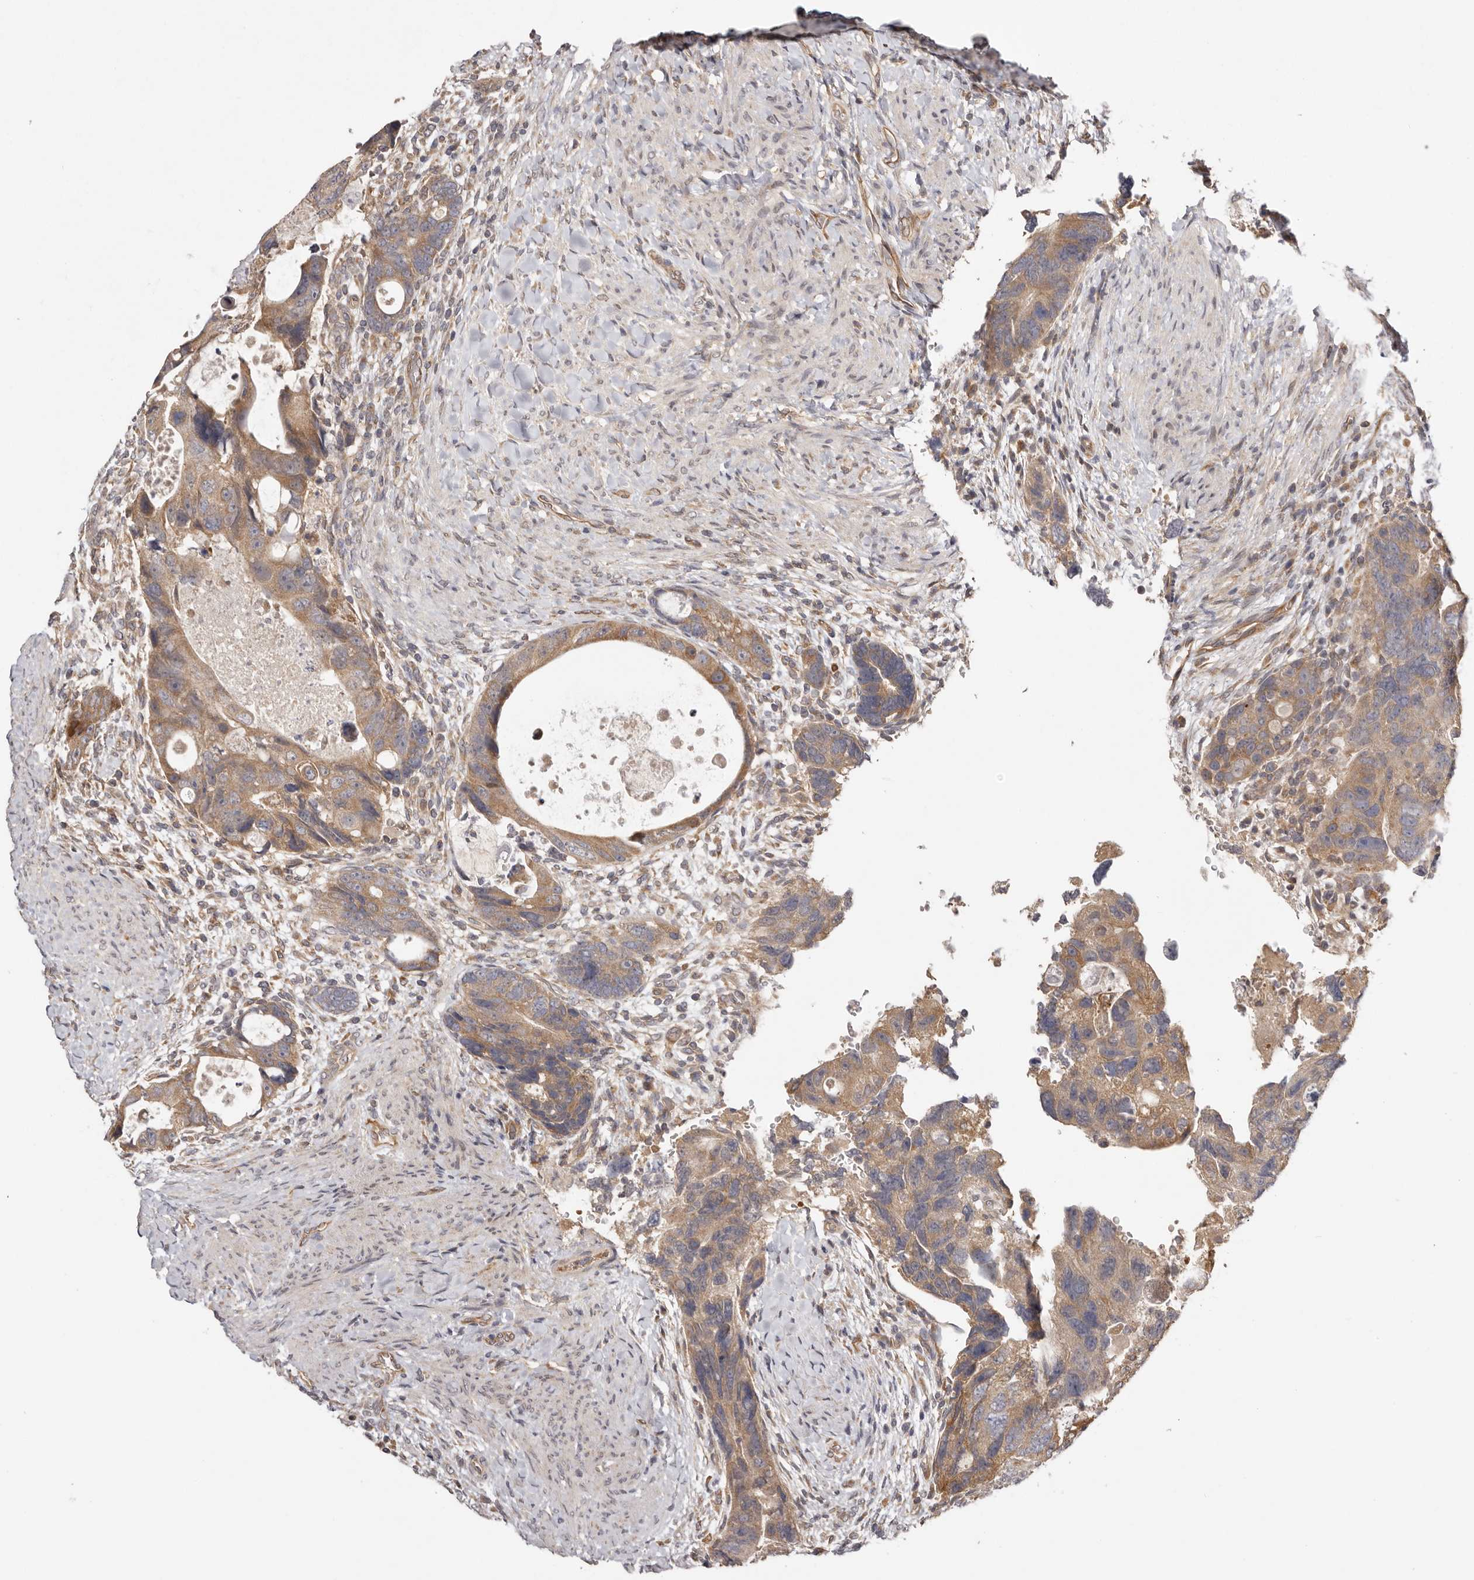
{"staining": {"intensity": "moderate", "quantity": ">75%", "location": "cytoplasmic/membranous"}, "tissue": "colorectal cancer", "cell_type": "Tumor cells", "image_type": "cancer", "snomed": [{"axis": "morphology", "description": "Adenocarcinoma, NOS"}, {"axis": "topography", "description": "Rectum"}], "caption": "Protein expression analysis of colorectal cancer (adenocarcinoma) reveals moderate cytoplasmic/membranous expression in approximately >75% of tumor cells. The protein of interest is shown in brown color, while the nuclei are stained blue.", "gene": "UBR2", "patient": {"sex": "male", "age": 59}}